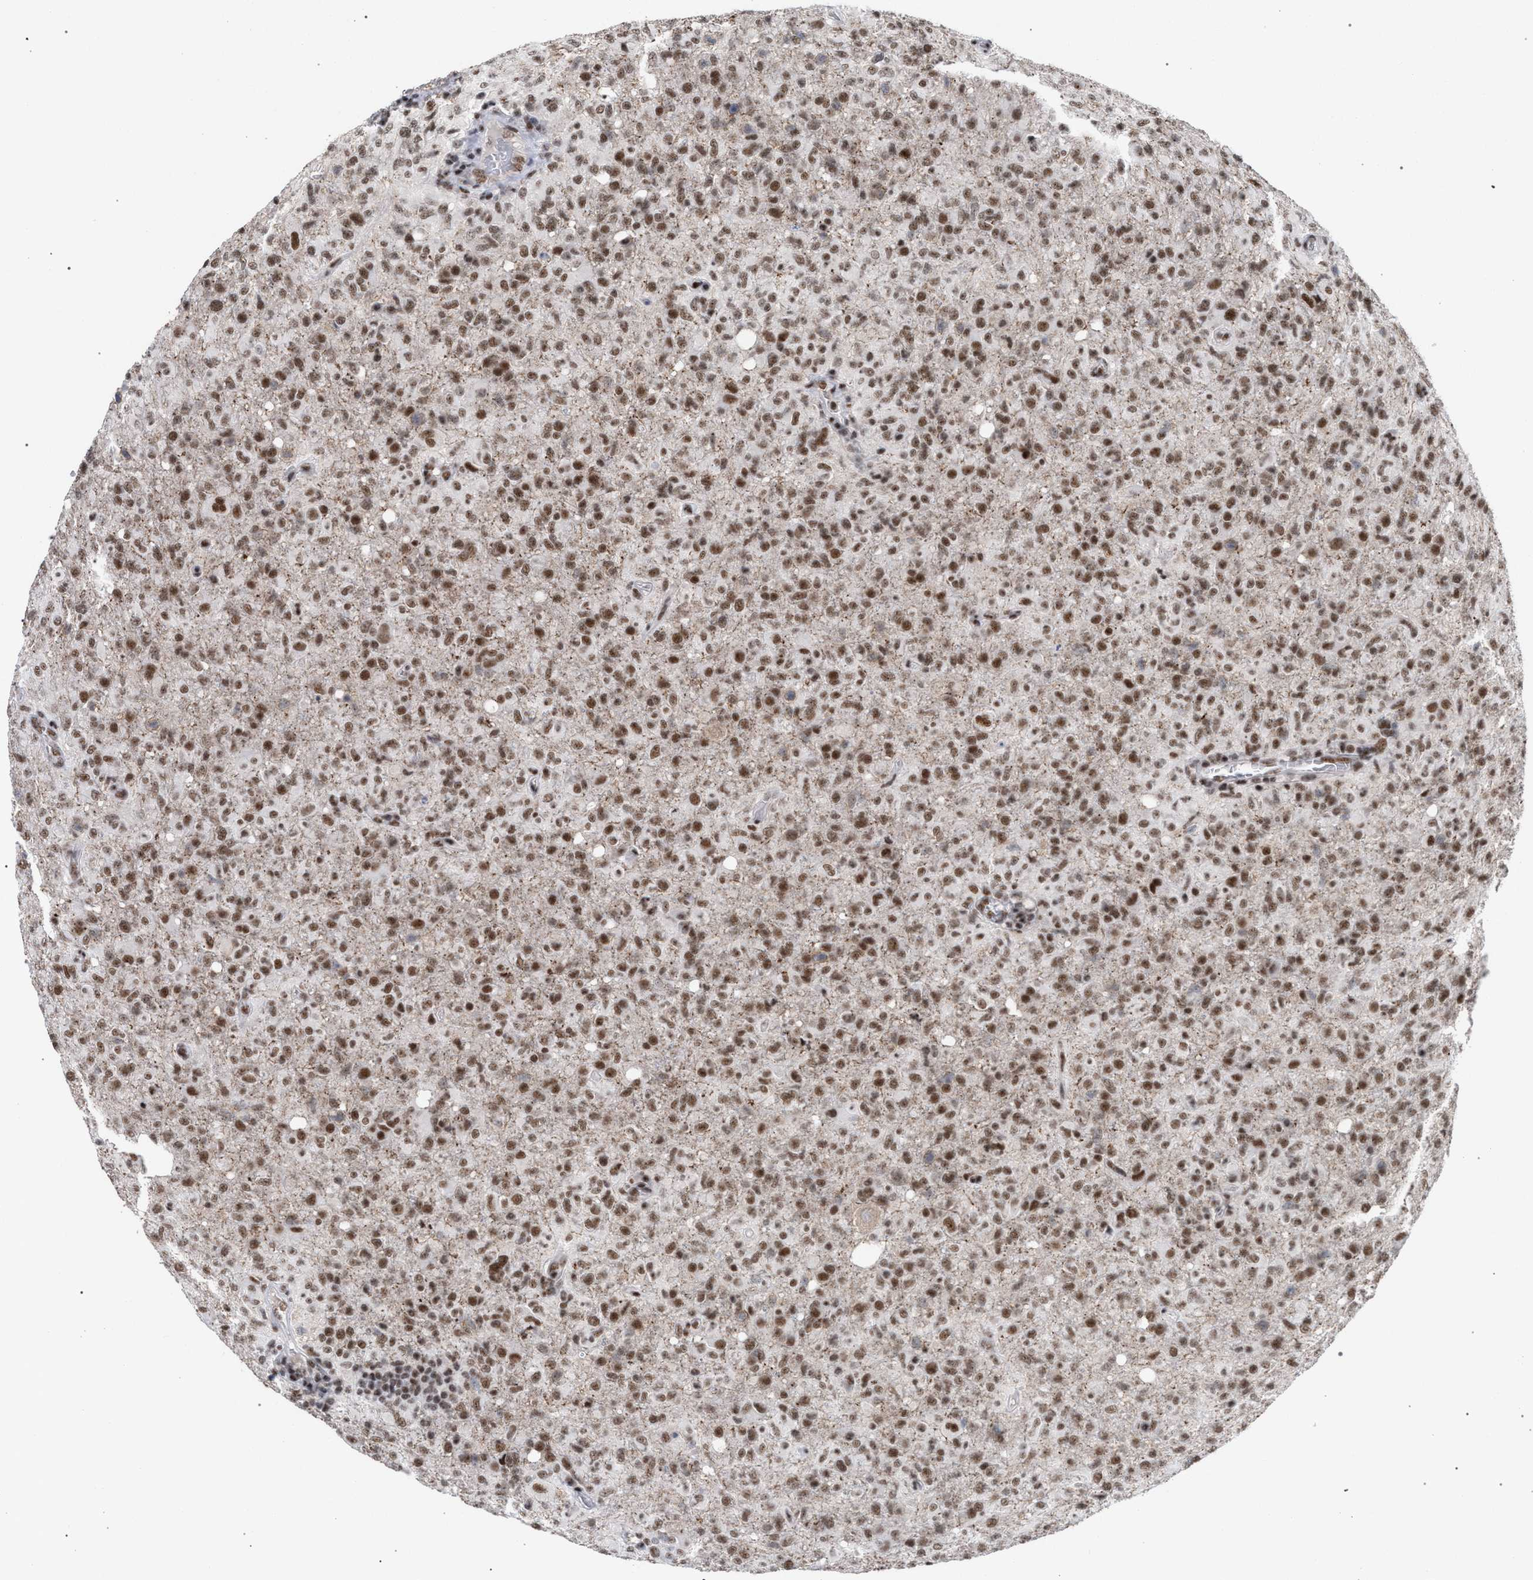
{"staining": {"intensity": "moderate", "quantity": ">75%", "location": "nuclear"}, "tissue": "glioma", "cell_type": "Tumor cells", "image_type": "cancer", "snomed": [{"axis": "morphology", "description": "Glioma, malignant, High grade"}, {"axis": "topography", "description": "Brain"}], "caption": "Glioma stained with DAB (3,3'-diaminobenzidine) IHC shows medium levels of moderate nuclear expression in approximately >75% of tumor cells.", "gene": "SCAF4", "patient": {"sex": "female", "age": 57}}